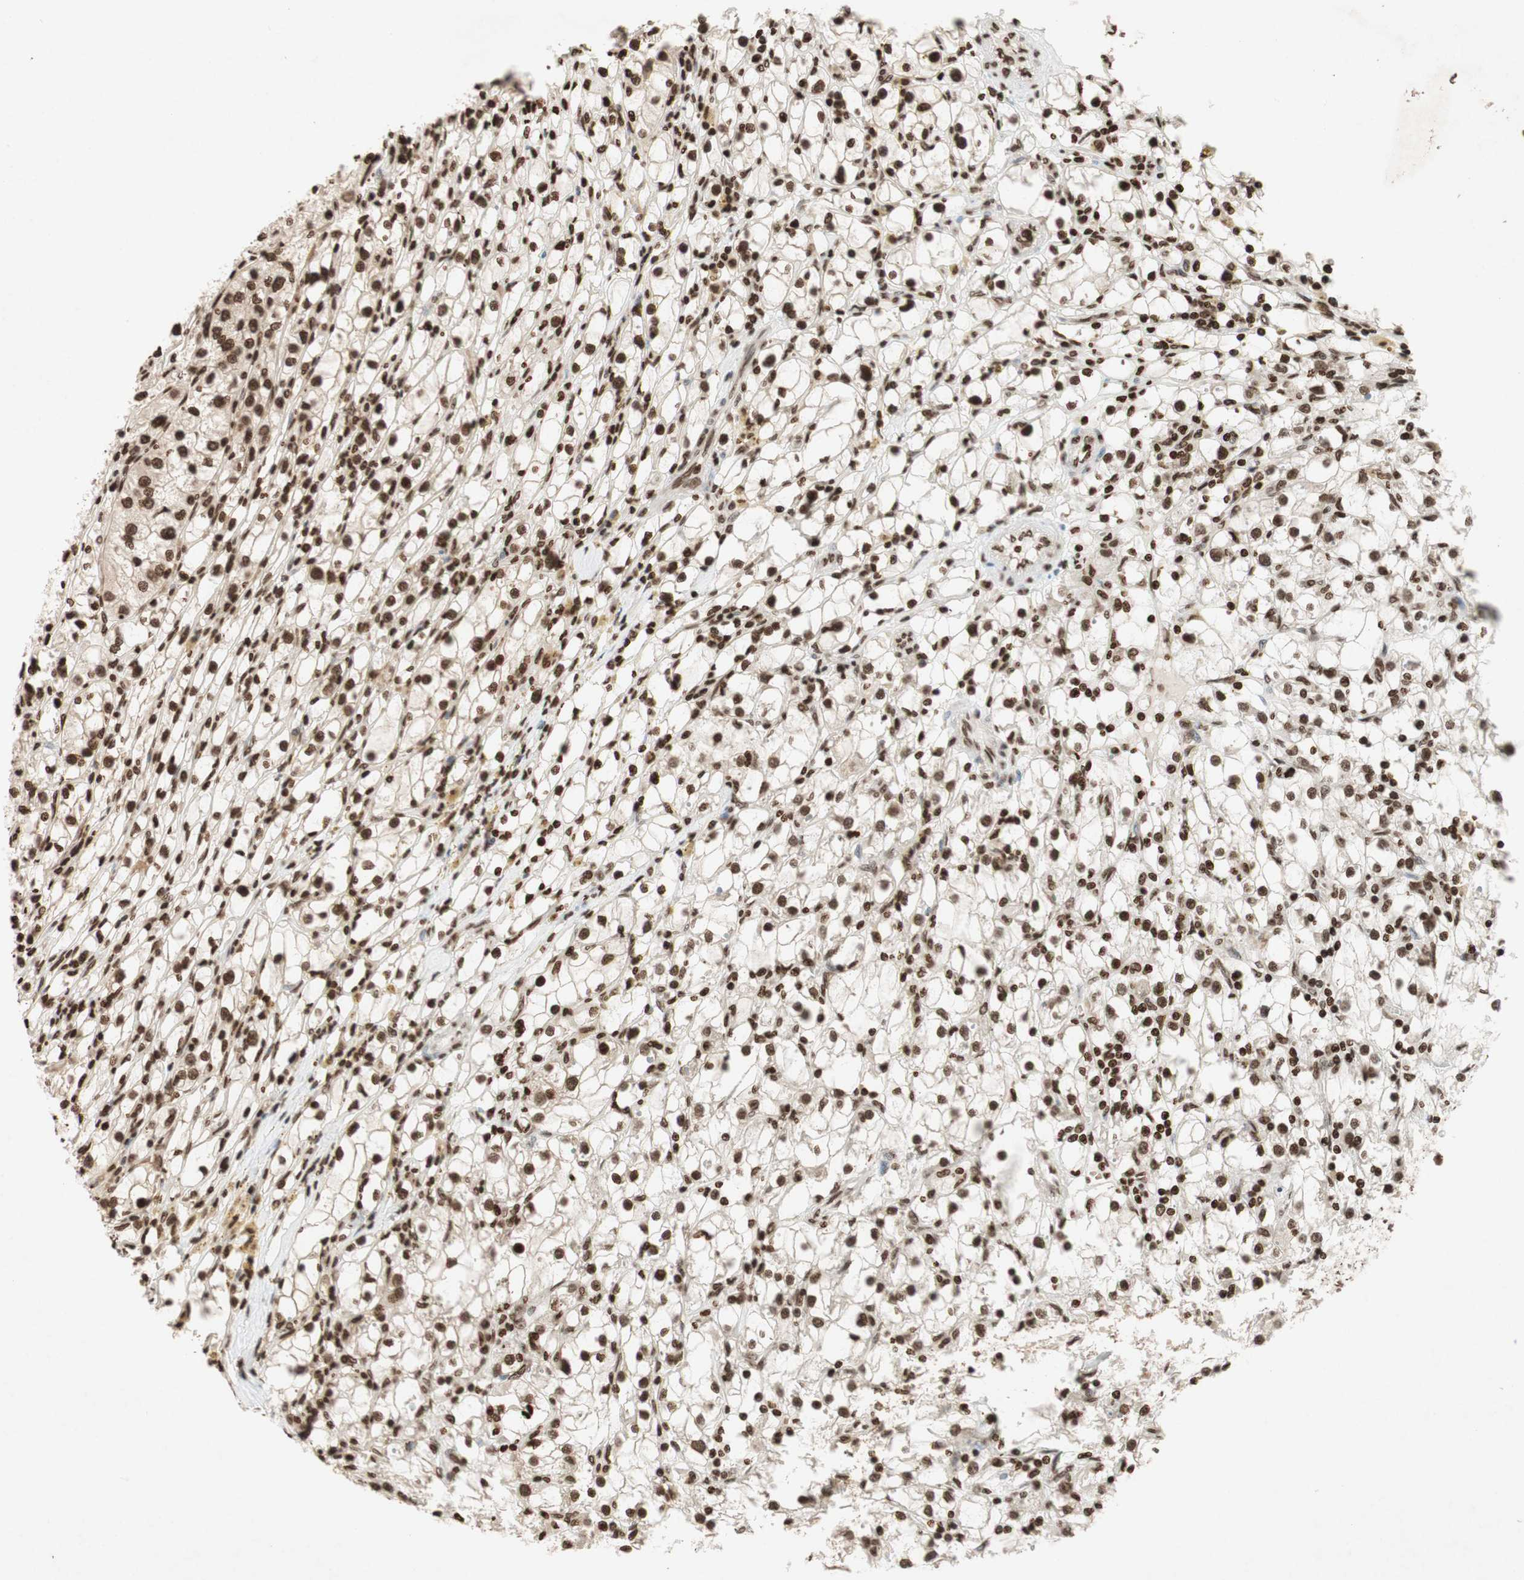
{"staining": {"intensity": "strong", "quantity": ">75%", "location": "nuclear"}, "tissue": "renal cancer", "cell_type": "Tumor cells", "image_type": "cancer", "snomed": [{"axis": "morphology", "description": "Adenocarcinoma, NOS"}, {"axis": "topography", "description": "Kidney"}], "caption": "High-power microscopy captured an immunohistochemistry (IHC) histopathology image of adenocarcinoma (renal), revealing strong nuclear positivity in approximately >75% of tumor cells.", "gene": "NCOA3", "patient": {"sex": "male", "age": 56}}